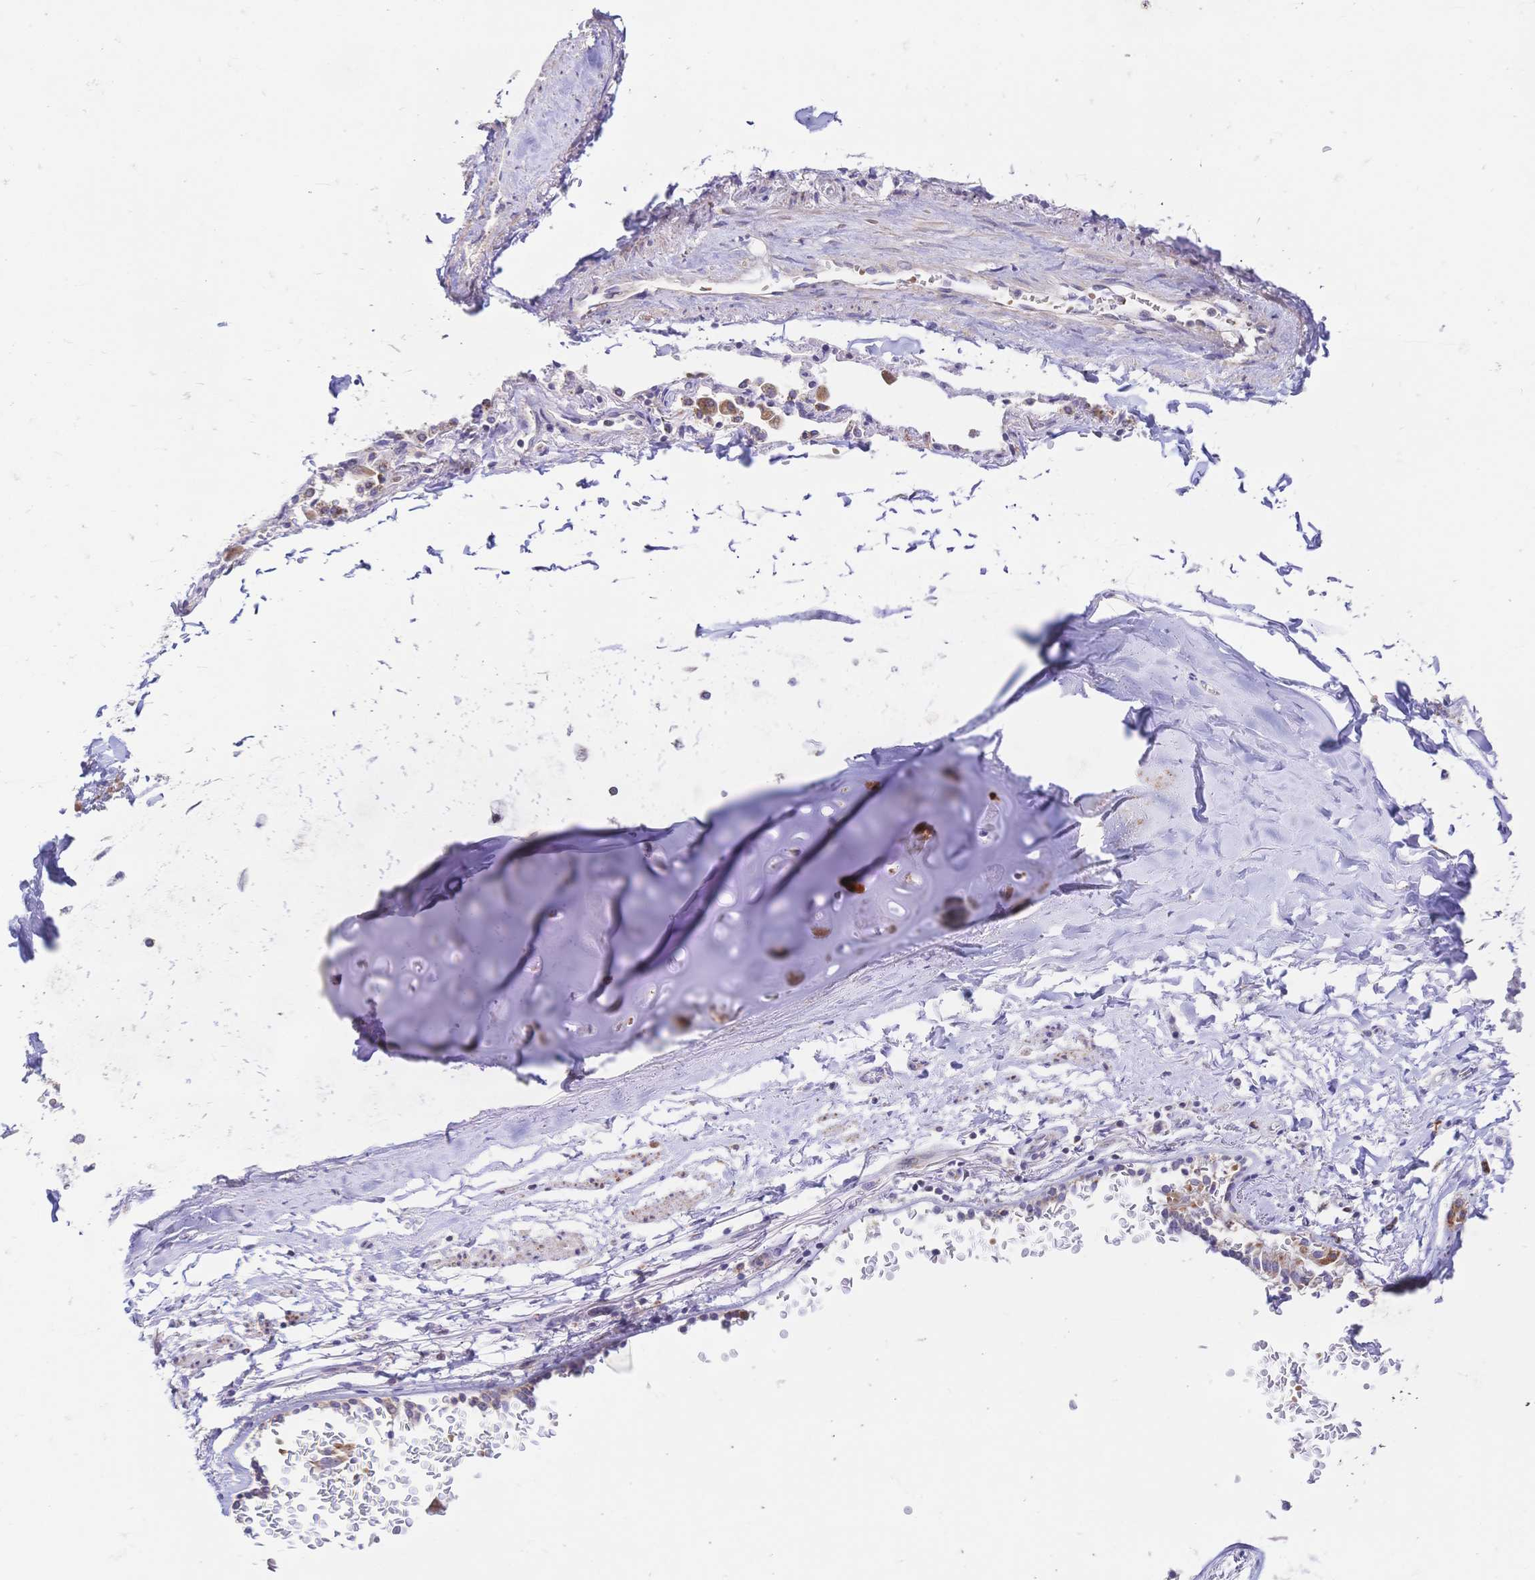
{"staining": {"intensity": "negative", "quantity": "none", "location": "none"}, "tissue": "adipose tissue", "cell_type": "Adipocytes", "image_type": "normal", "snomed": [{"axis": "morphology", "description": "Normal tissue, NOS"}, {"axis": "topography", "description": "Cartilage tissue"}, {"axis": "topography", "description": "Bronchus"}, {"axis": "topography", "description": "Peripheral nerve tissue"}], "caption": "Immunohistochemistry (IHC) micrograph of normal adipose tissue stained for a protein (brown), which shows no expression in adipocytes.", "gene": "CLEC18A", "patient": {"sex": "male", "age": 67}}